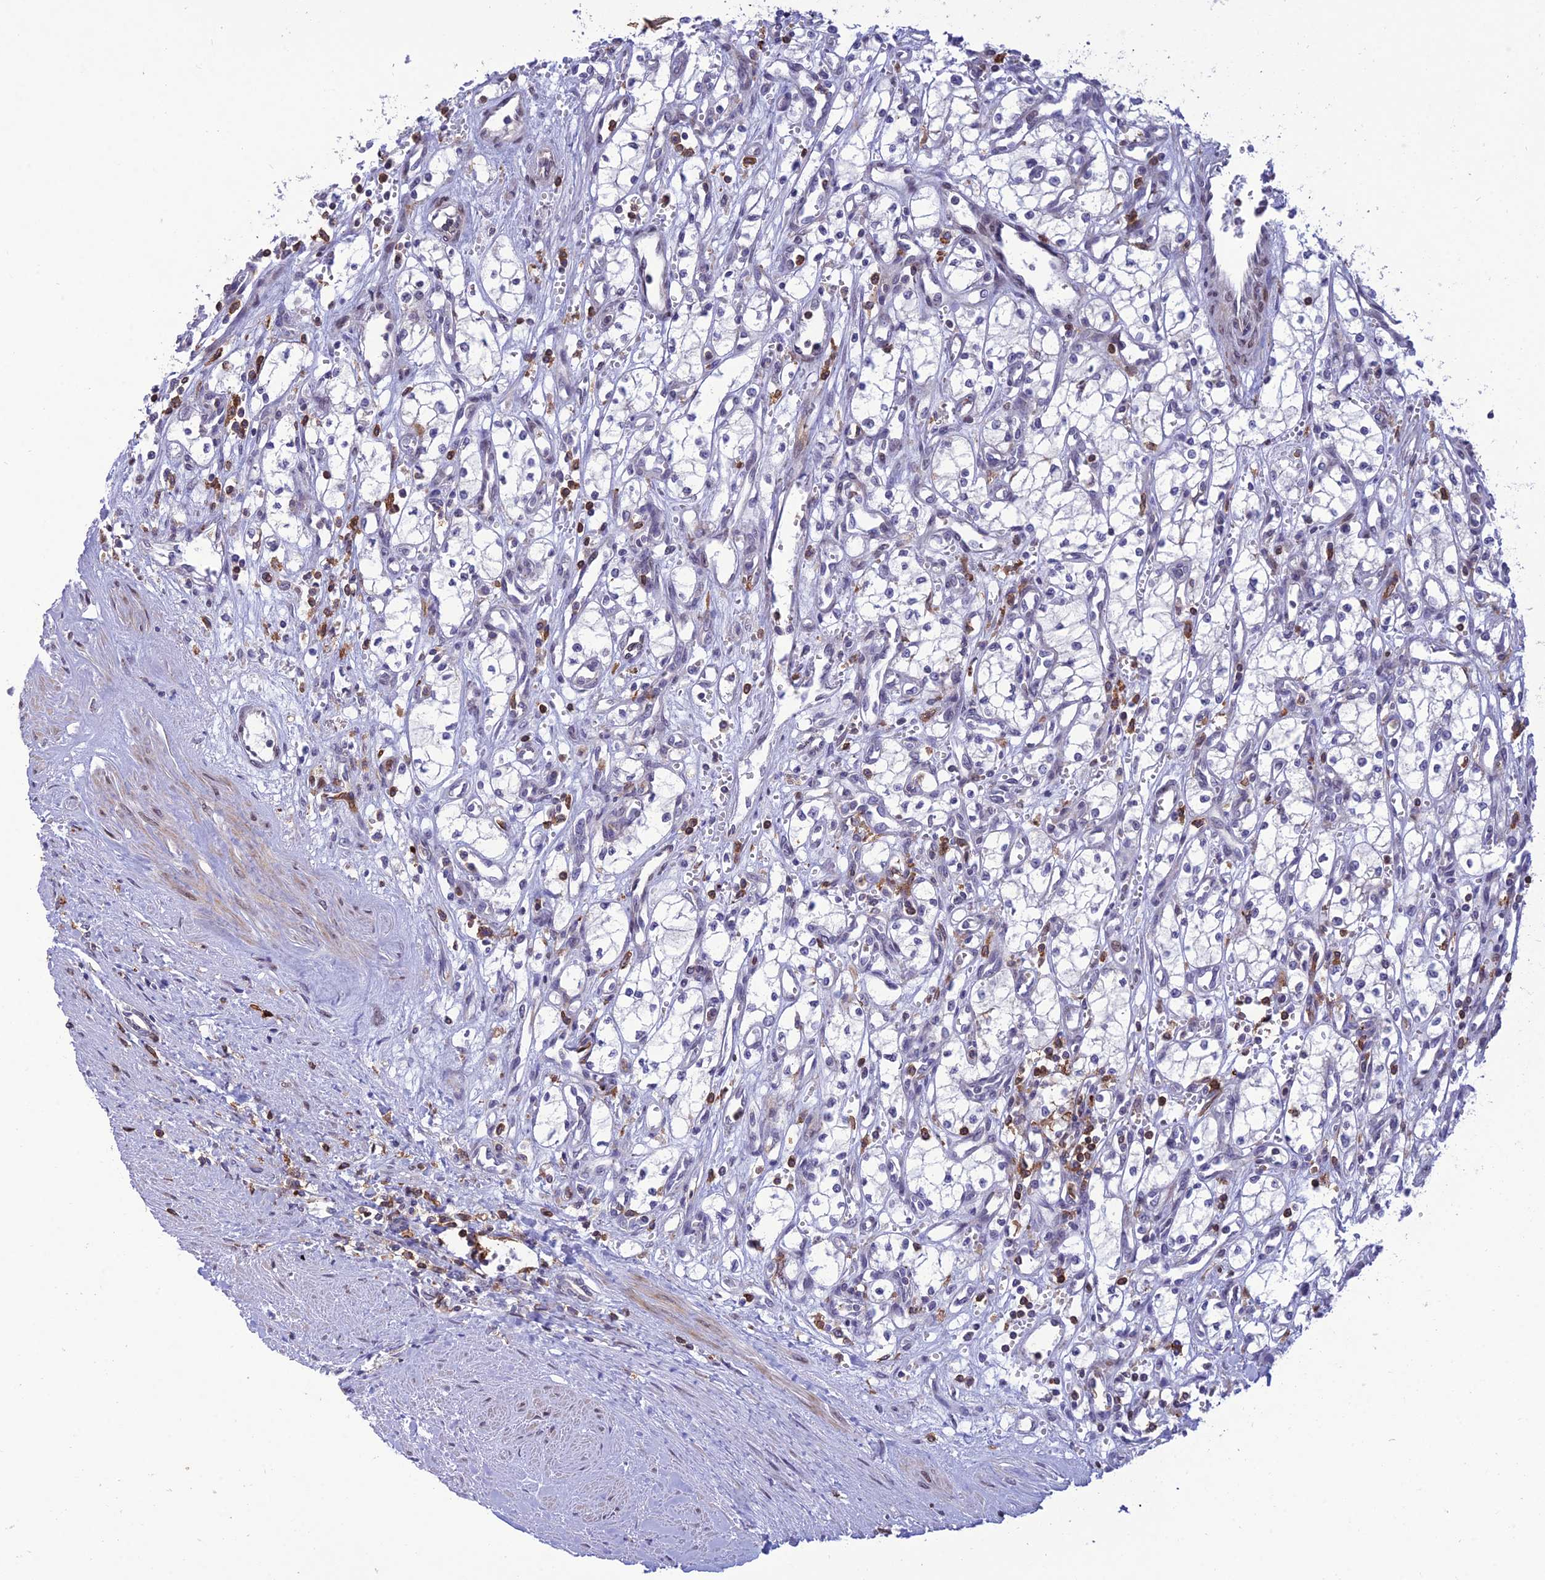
{"staining": {"intensity": "negative", "quantity": "none", "location": "none"}, "tissue": "renal cancer", "cell_type": "Tumor cells", "image_type": "cancer", "snomed": [{"axis": "morphology", "description": "Adenocarcinoma, NOS"}, {"axis": "topography", "description": "Kidney"}], "caption": "Immunohistochemistry (IHC) photomicrograph of human renal cancer (adenocarcinoma) stained for a protein (brown), which shows no positivity in tumor cells. (Brightfield microscopy of DAB immunohistochemistry at high magnification).", "gene": "FAM76A", "patient": {"sex": "male", "age": 59}}